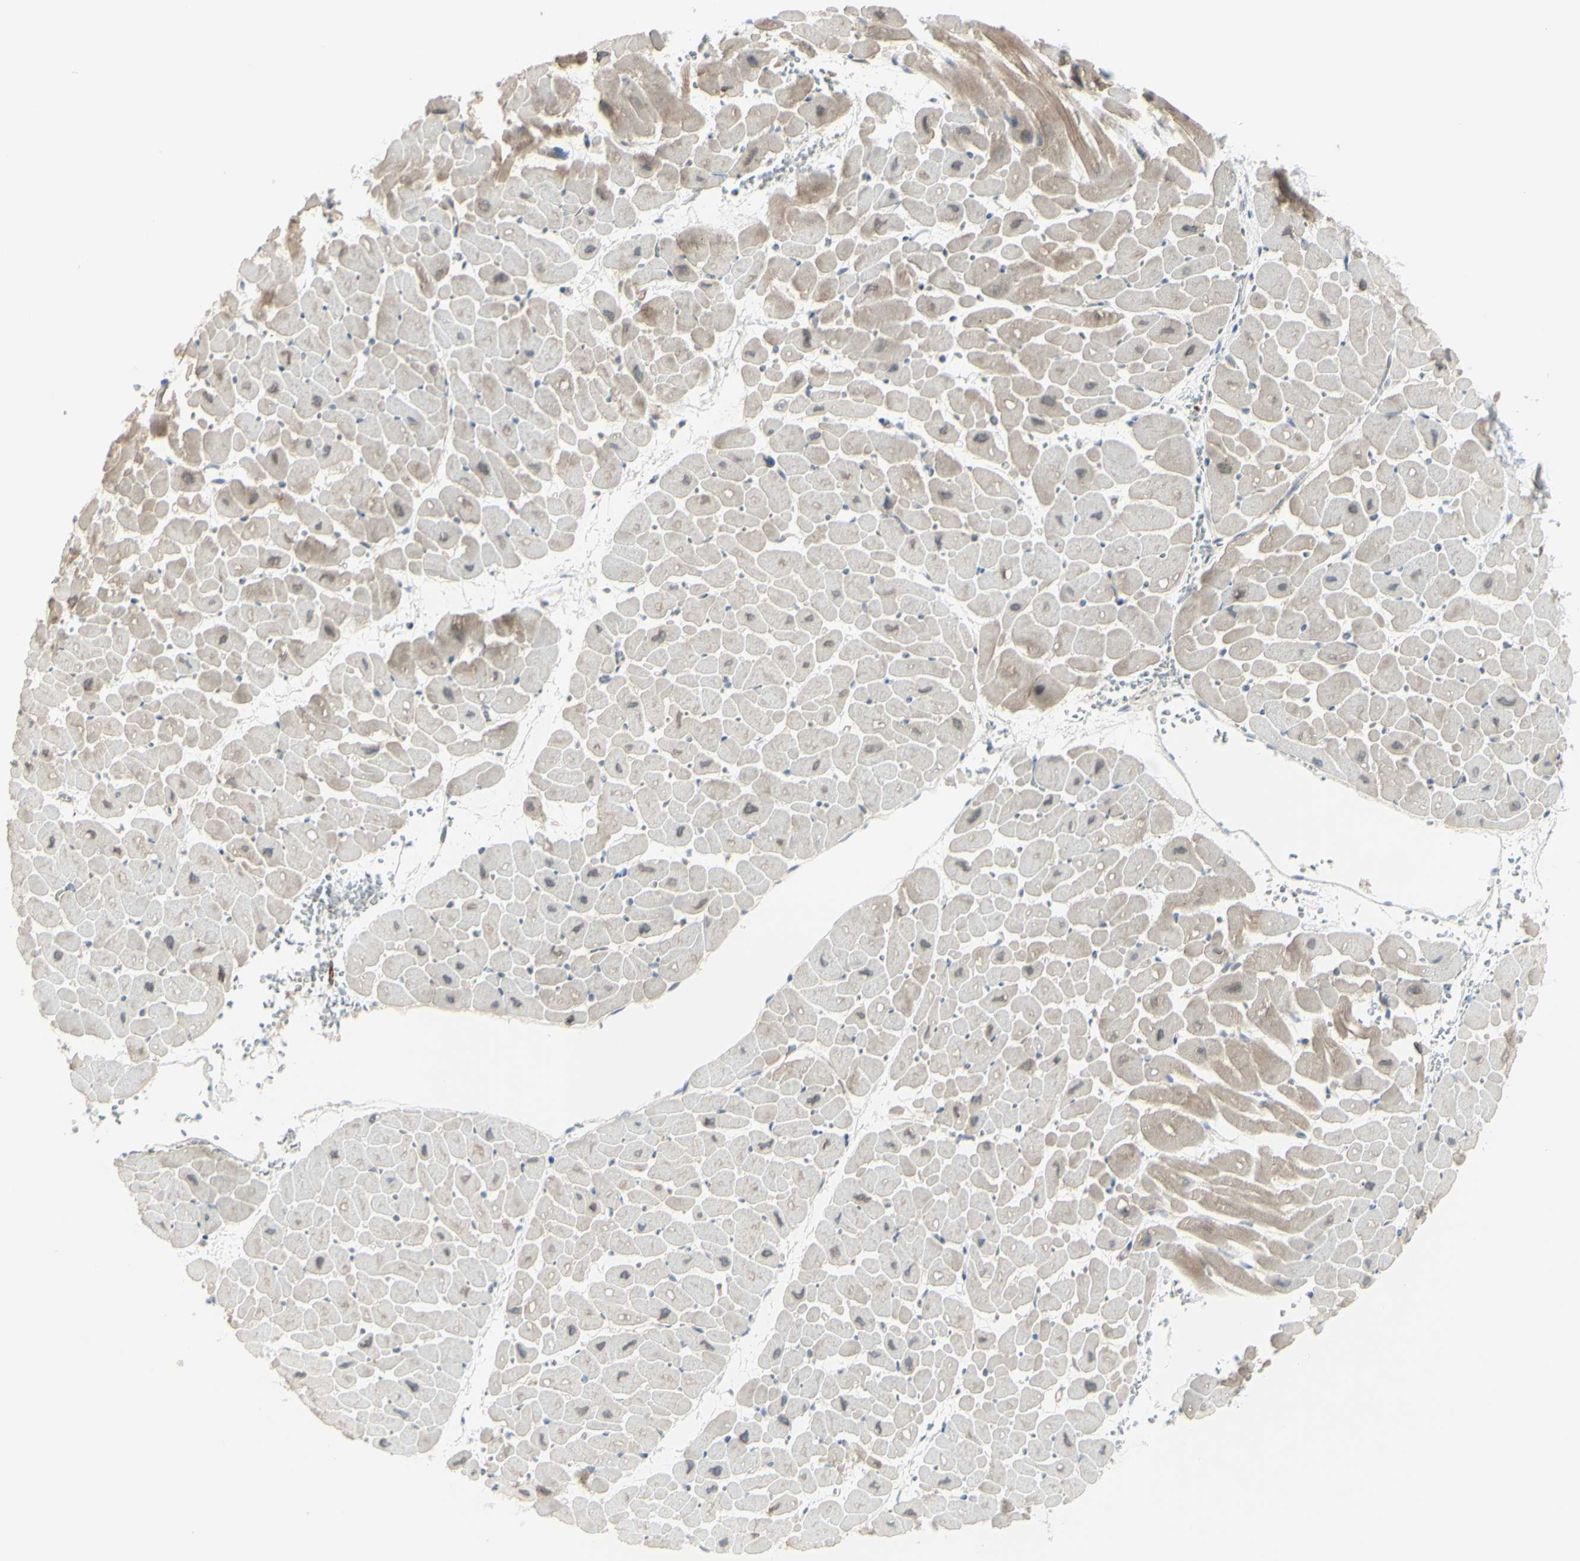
{"staining": {"intensity": "moderate", "quantity": "25%-75%", "location": "cytoplasmic/membranous"}, "tissue": "heart muscle", "cell_type": "Cardiomyocytes", "image_type": "normal", "snomed": [{"axis": "morphology", "description": "Normal tissue, NOS"}, {"axis": "topography", "description": "Heart"}], "caption": "A micrograph of heart muscle stained for a protein reveals moderate cytoplasmic/membranous brown staining in cardiomyocytes.", "gene": "LRRK1", "patient": {"sex": "male", "age": 45}}